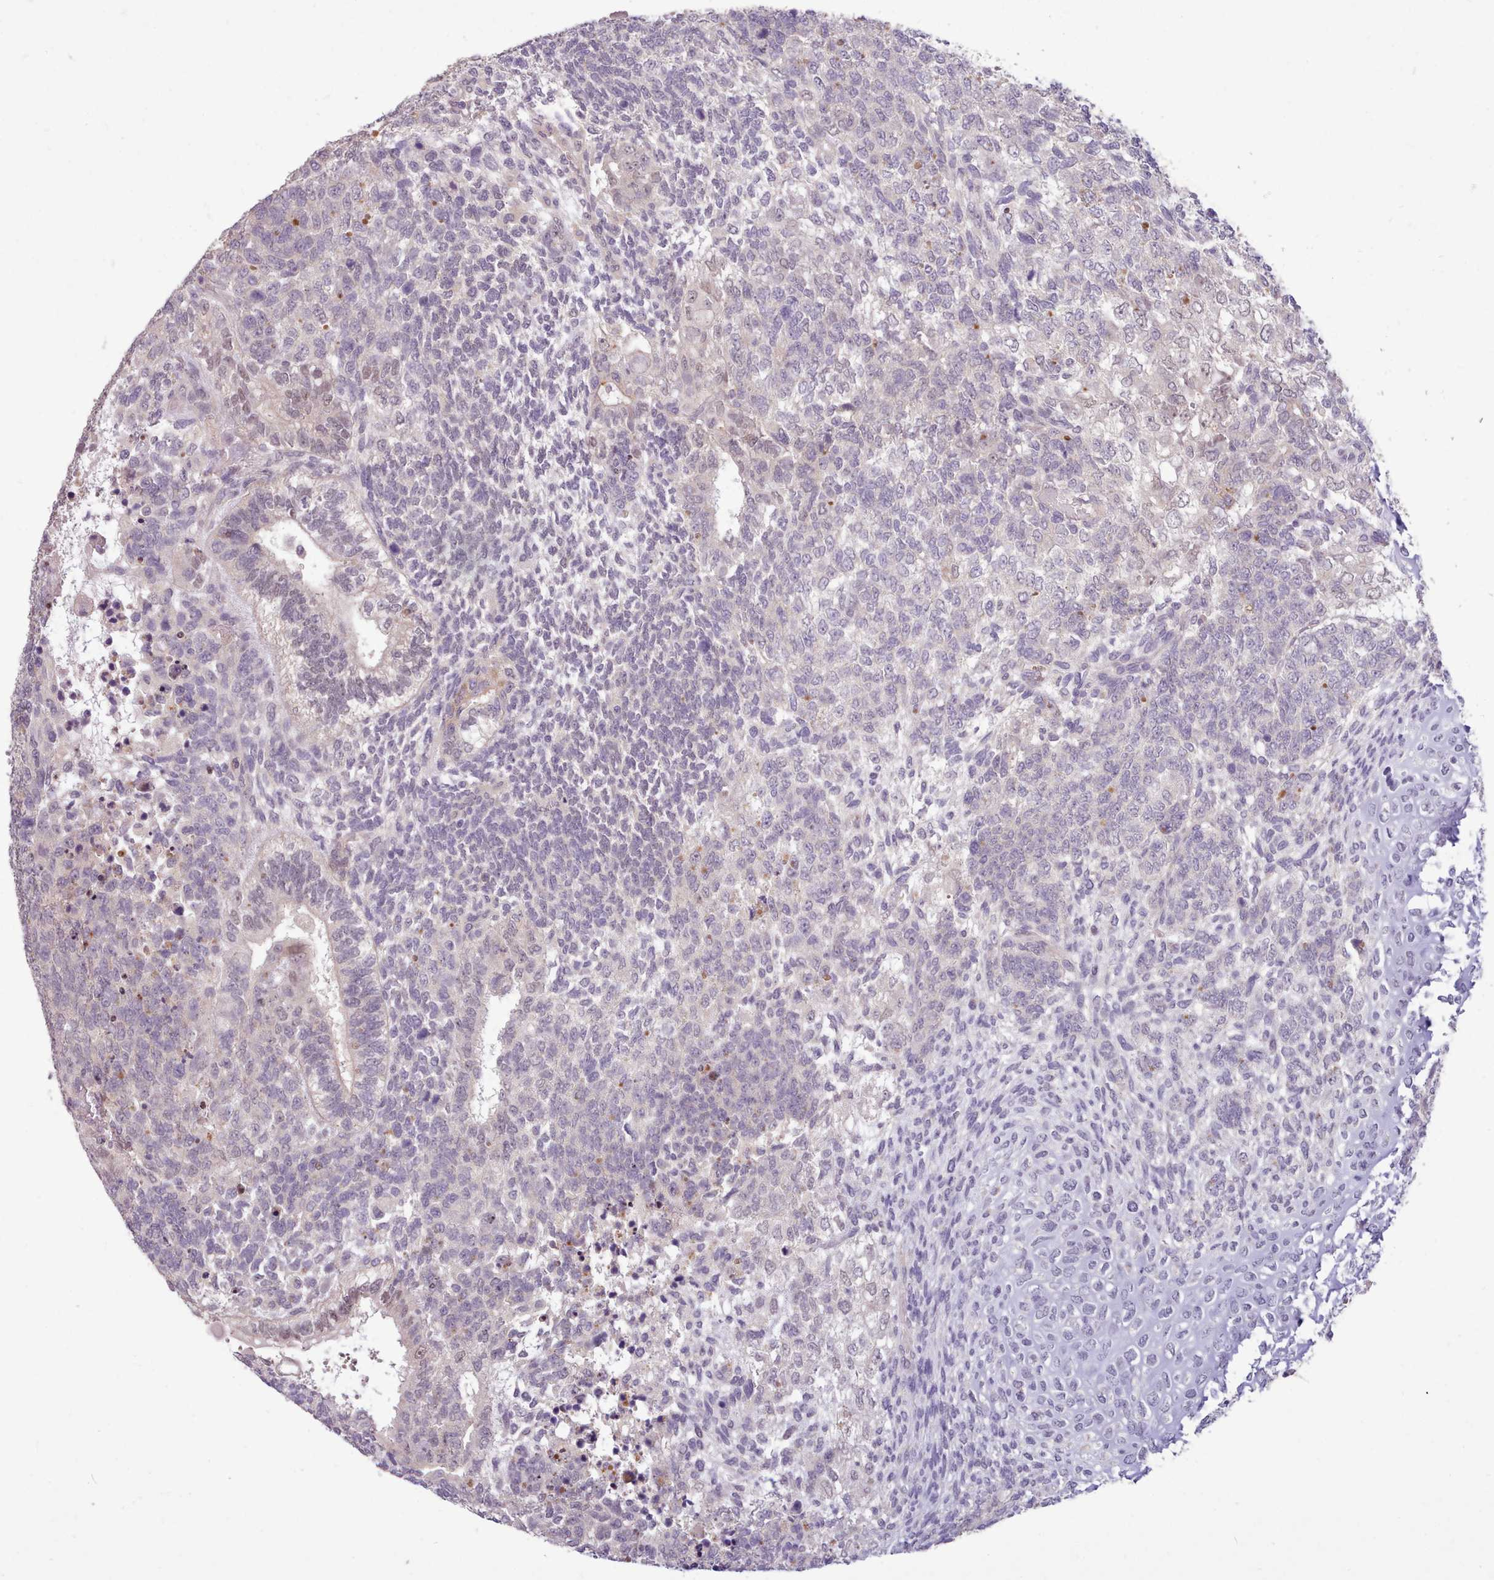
{"staining": {"intensity": "moderate", "quantity": "<25%", "location": "nuclear"}, "tissue": "testis cancer", "cell_type": "Tumor cells", "image_type": "cancer", "snomed": [{"axis": "morphology", "description": "Carcinoma, Embryonal, NOS"}, {"axis": "topography", "description": "Testis"}], "caption": "Testis cancer (embryonal carcinoma) stained with a brown dye displays moderate nuclear positive staining in approximately <25% of tumor cells.", "gene": "ZNF607", "patient": {"sex": "male", "age": 23}}